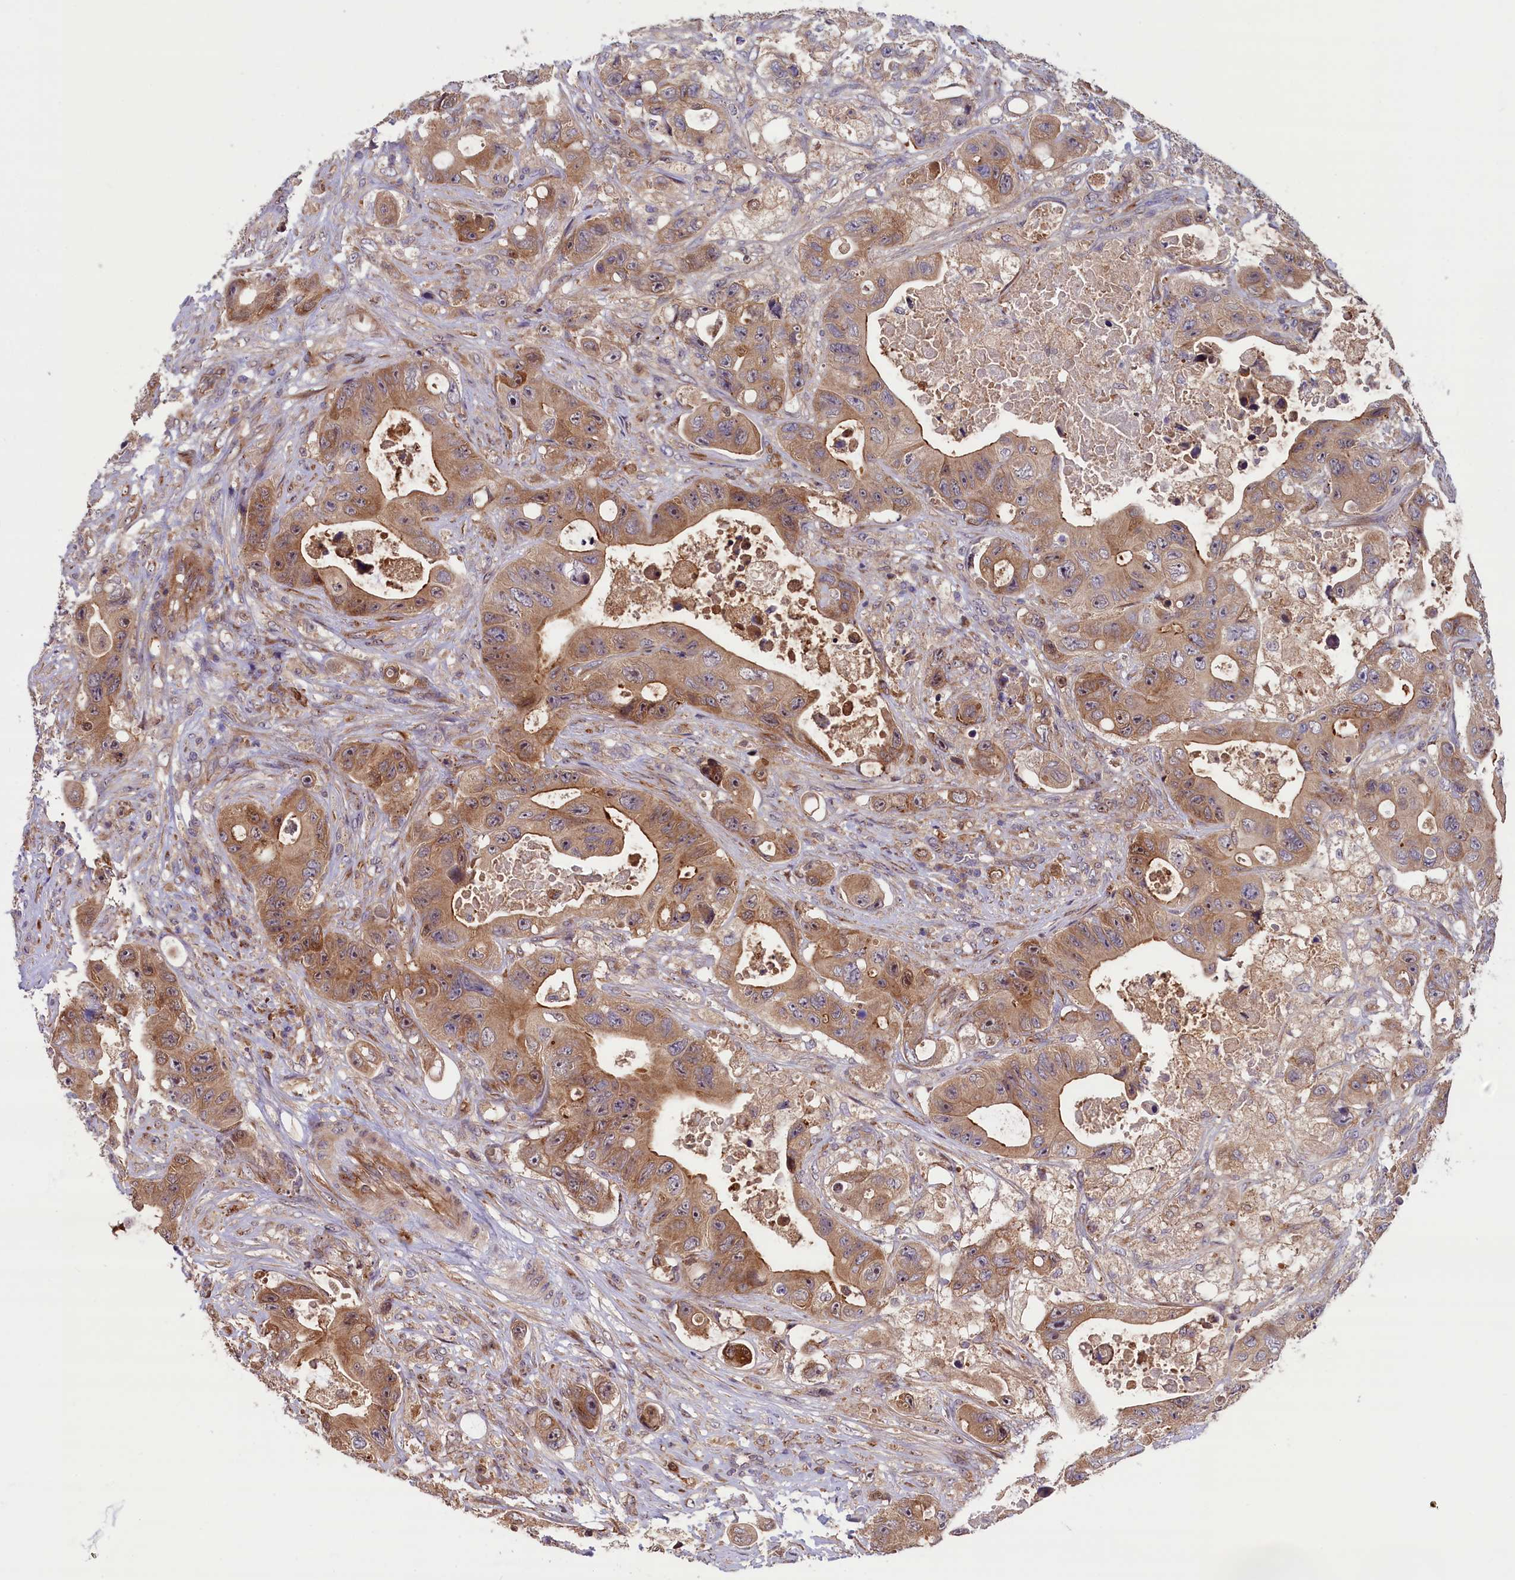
{"staining": {"intensity": "moderate", "quantity": ">75%", "location": "cytoplasmic/membranous"}, "tissue": "colorectal cancer", "cell_type": "Tumor cells", "image_type": "cancer", "snomed": [{"axis": "morphology", "description": "Adenocarcinoma, NOS"}, {"axis": "topography", "description": "Colon"}], "caption": "Protein positivity by immunohistochemistry (IHC) displays moderate cytoplasmic/membranous expression in approximately >75% of tumor cells in colorectal adenocarcinoma.", "gene": "CCDC9B", "patient": {"sex": "female", "age": 46}}